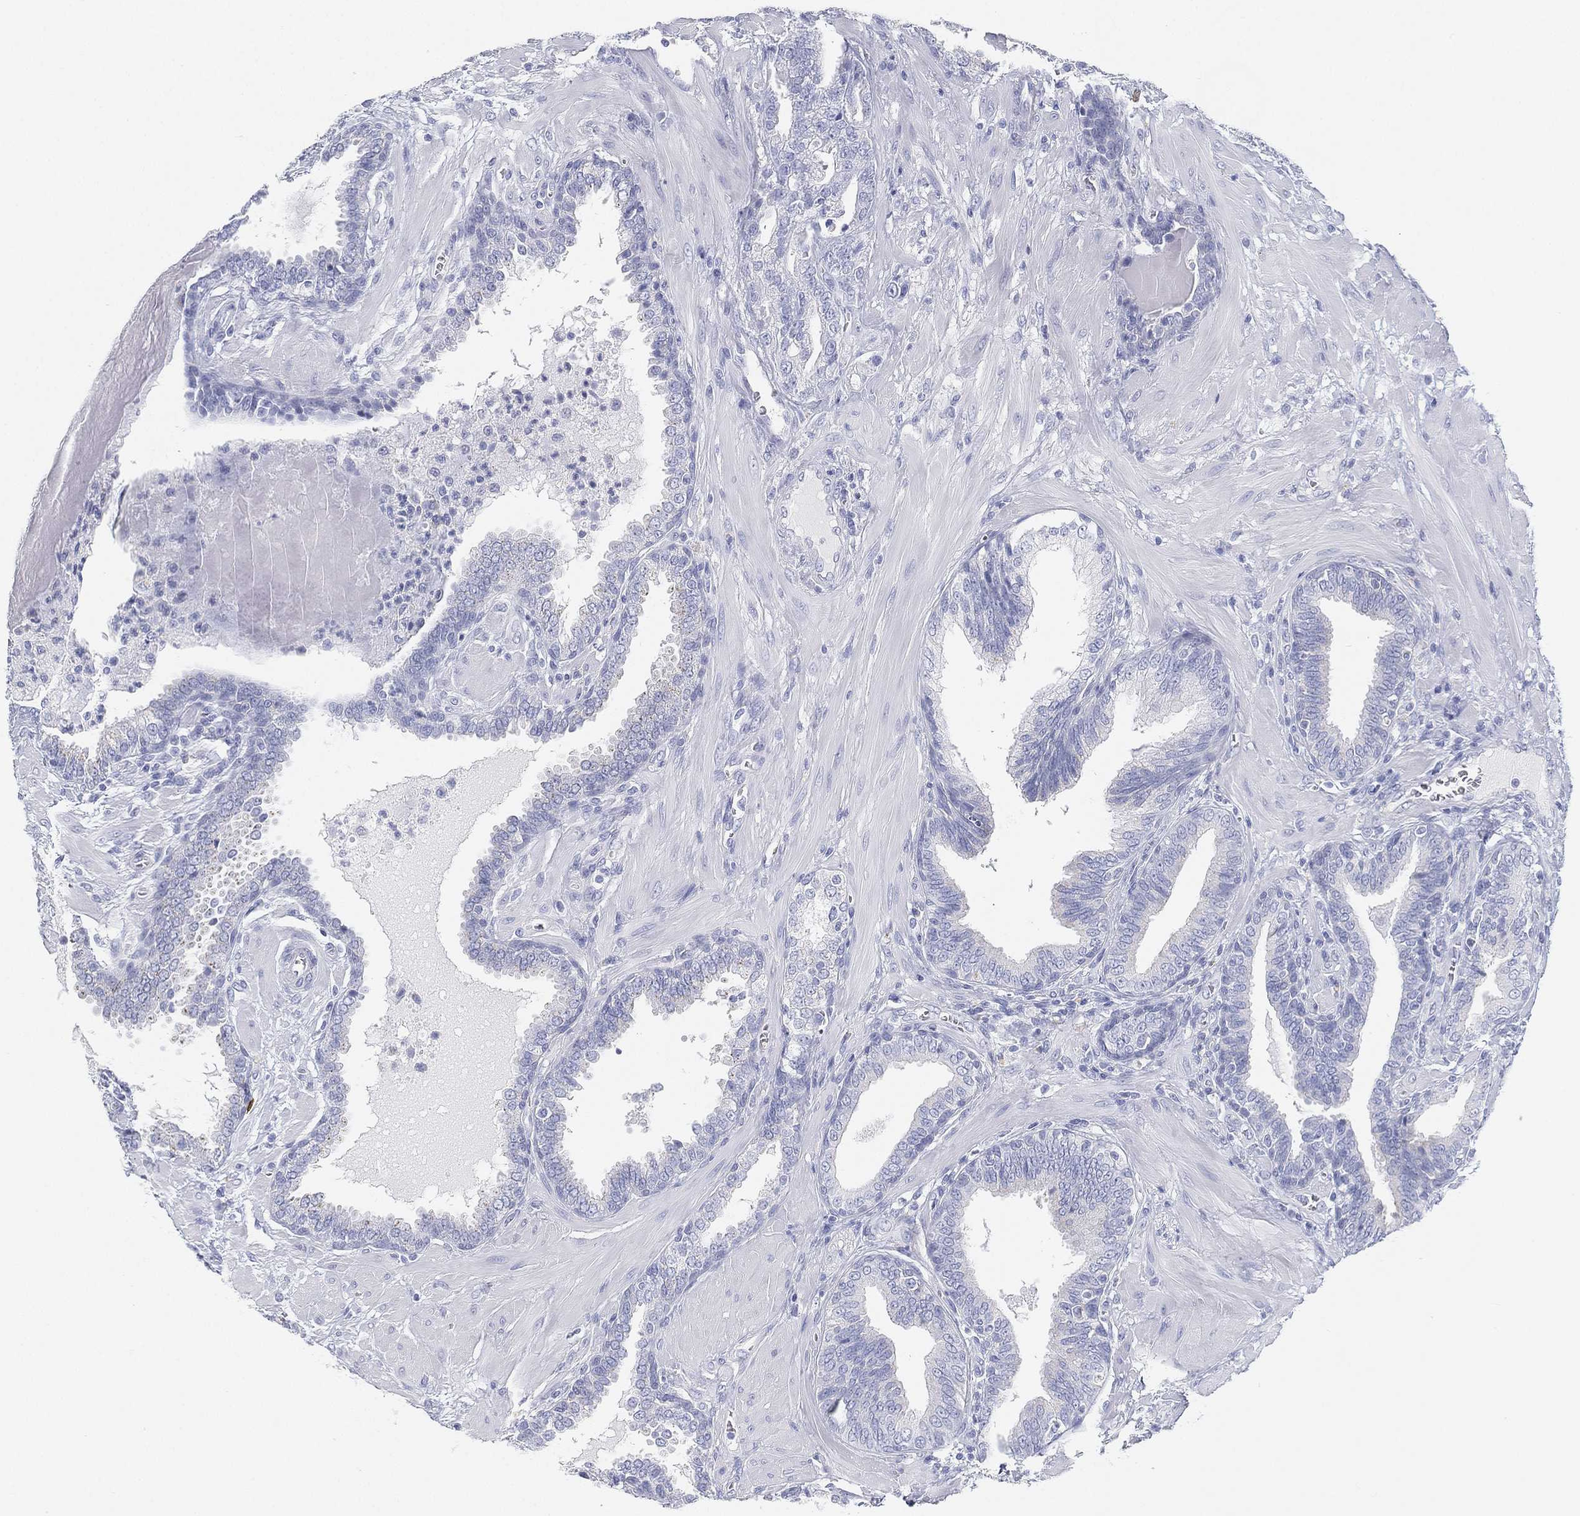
{"staining": {"intensity": "negative", "quantity": "none", "location": "none"}, "tissue": "prostate cancer", "cell_type": "Tumor cells", "image_type": "cancer", "snomed": [{"axis": "morphology", "description": "Adenocarcinoma, NOS"}, {"axis": "topography", "description": "Prostate"}], "caption": "The photomicrograph displays no staining of tumor cells in prostate cancer (adenocarcinoma).", "gene": "GPR61", "patient": {"sex": "male", "age": 57}}